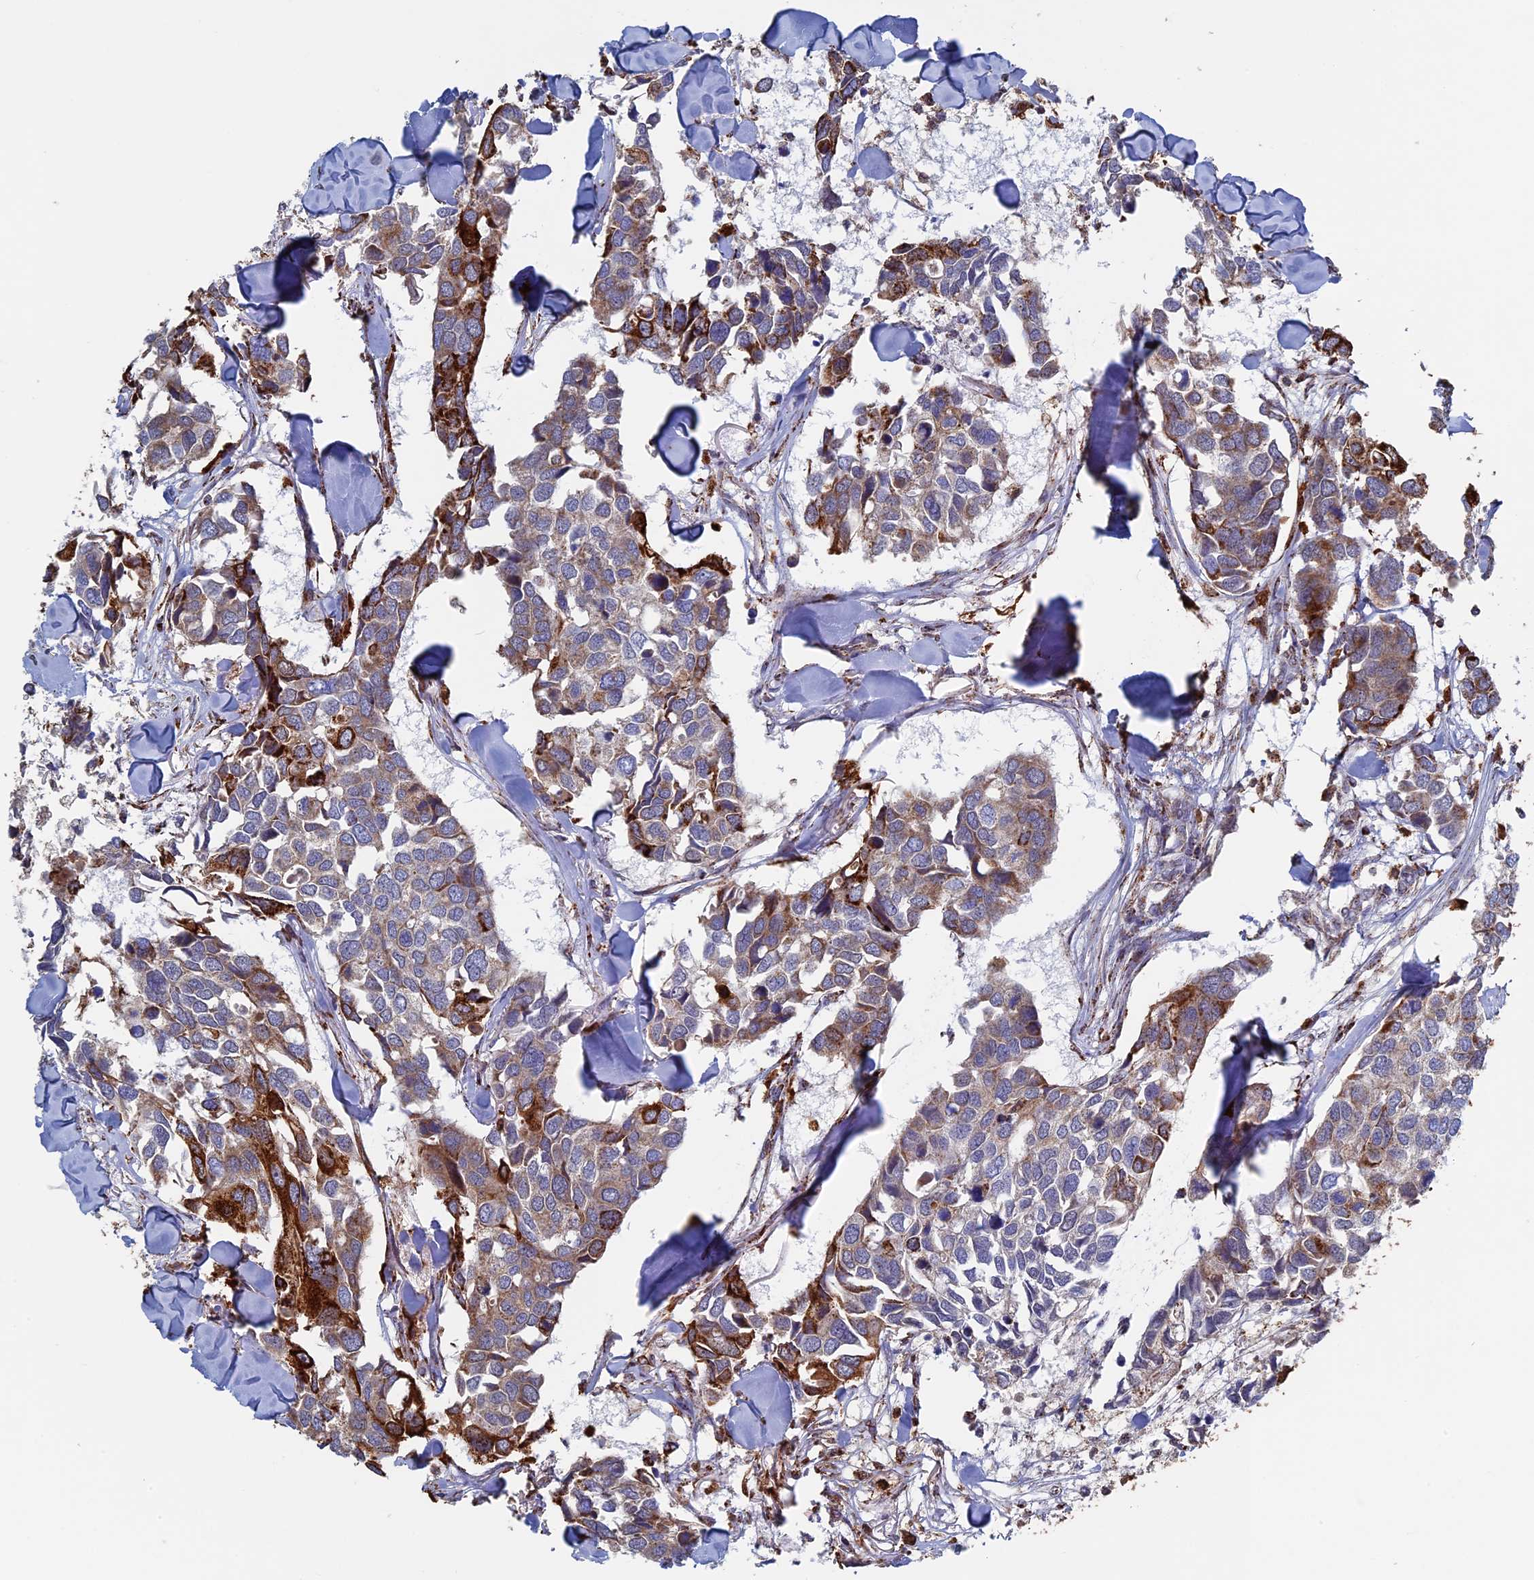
{"staining": {"intensity": "strong", "quantity": "<25%", "location": "cytoplasmic/membranous"}, "tissue": "breast cancer", "cell_type": "Tumor cells", "image_type": "cancer", "snomed": [{"axis": "morphology", "description": "Duct carcinoma"}, {"axis": "topography", "description": "Breast"}], "caption": "Immunohistochemistry photomicrograph of breast intraductal carcinoma stained for a protein (brown), which exhibits medium levels of strong cytoplasmic/membranous positivity in approximately <25% of tumor cells.", "gene": "SEC24D", "patient": {"sex": "female", "age": 83}}